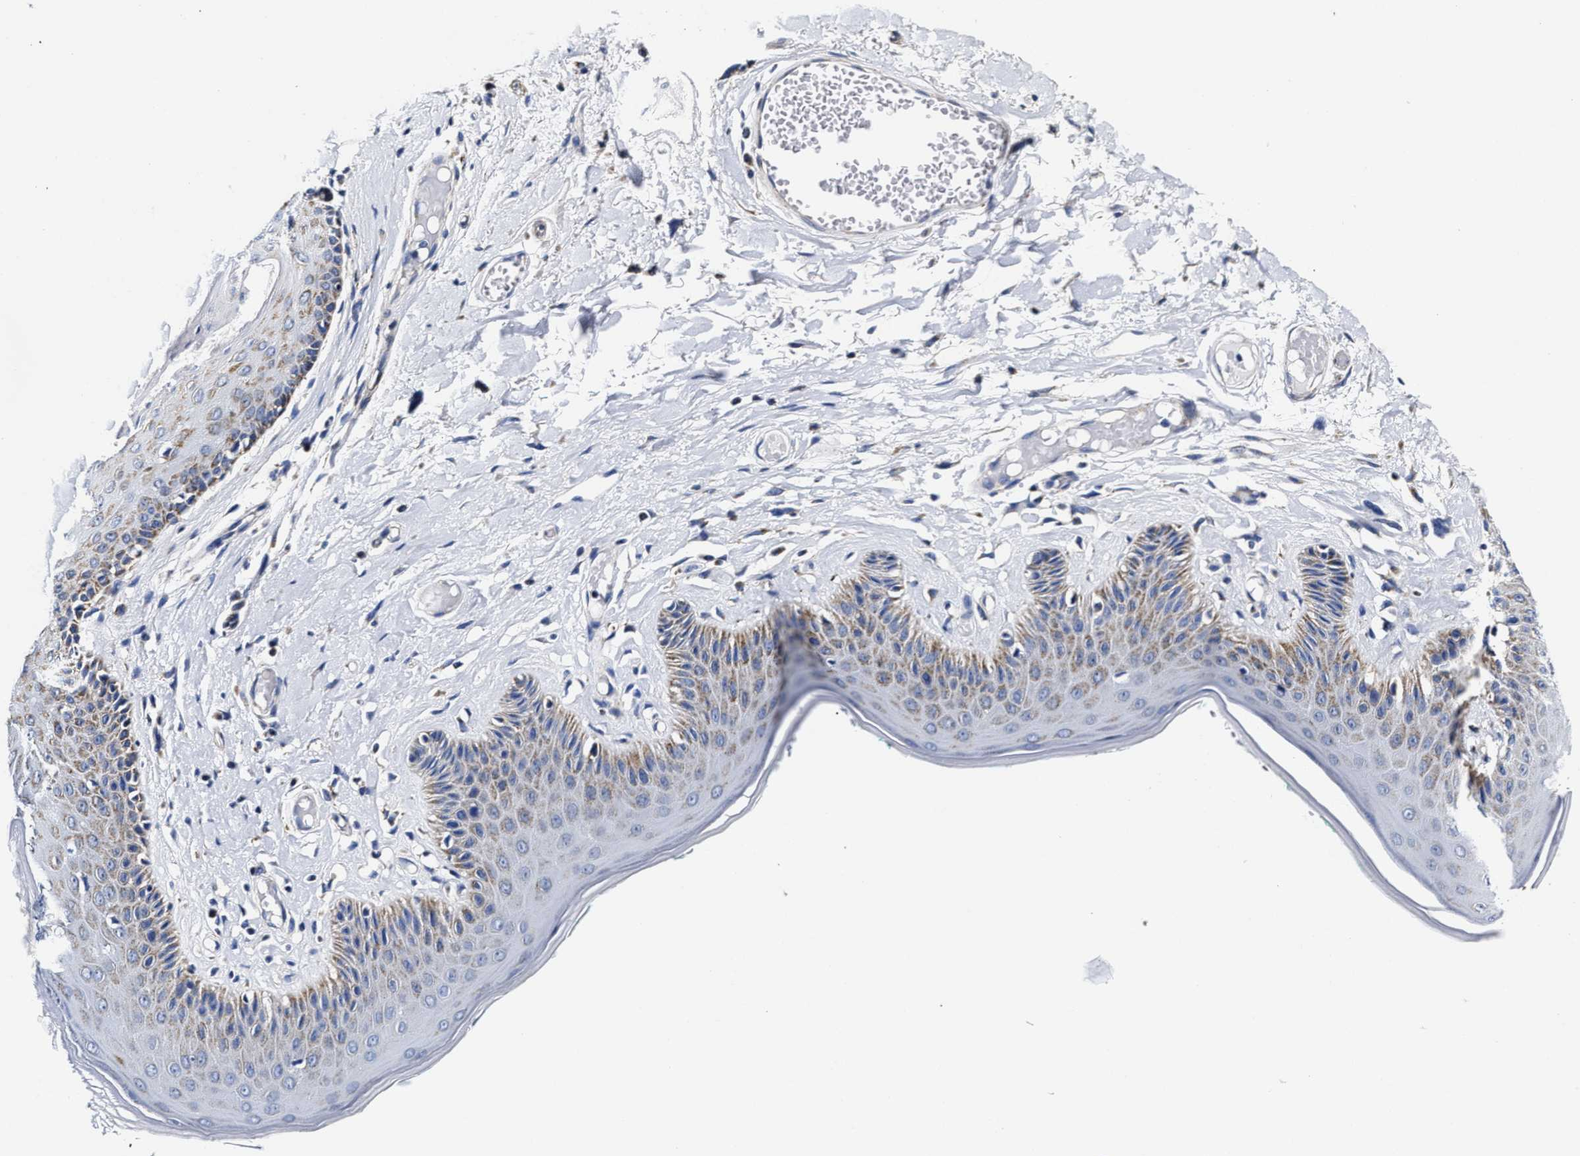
{"staining": {"intensity": "strong", "quantity": "25%-75%", "location": "cytoplasmic/membranous"}, "tissue": "skin", "cell_type": "Epidermal cells", "image_type": "normal", "snomed": [{"axis": "morphology", "description": "Normal tissue, NOS"}, {"axis": "topography", "description": "Vulva"}], "caption": "Brown immunohistochemical staining in benign human skin reveals strong cytoplasmic/membranous expression in approximately 25%-75% of epidermal cells.", "gene": "HINT2", "patient": {"sex": "female", "age": 73}}